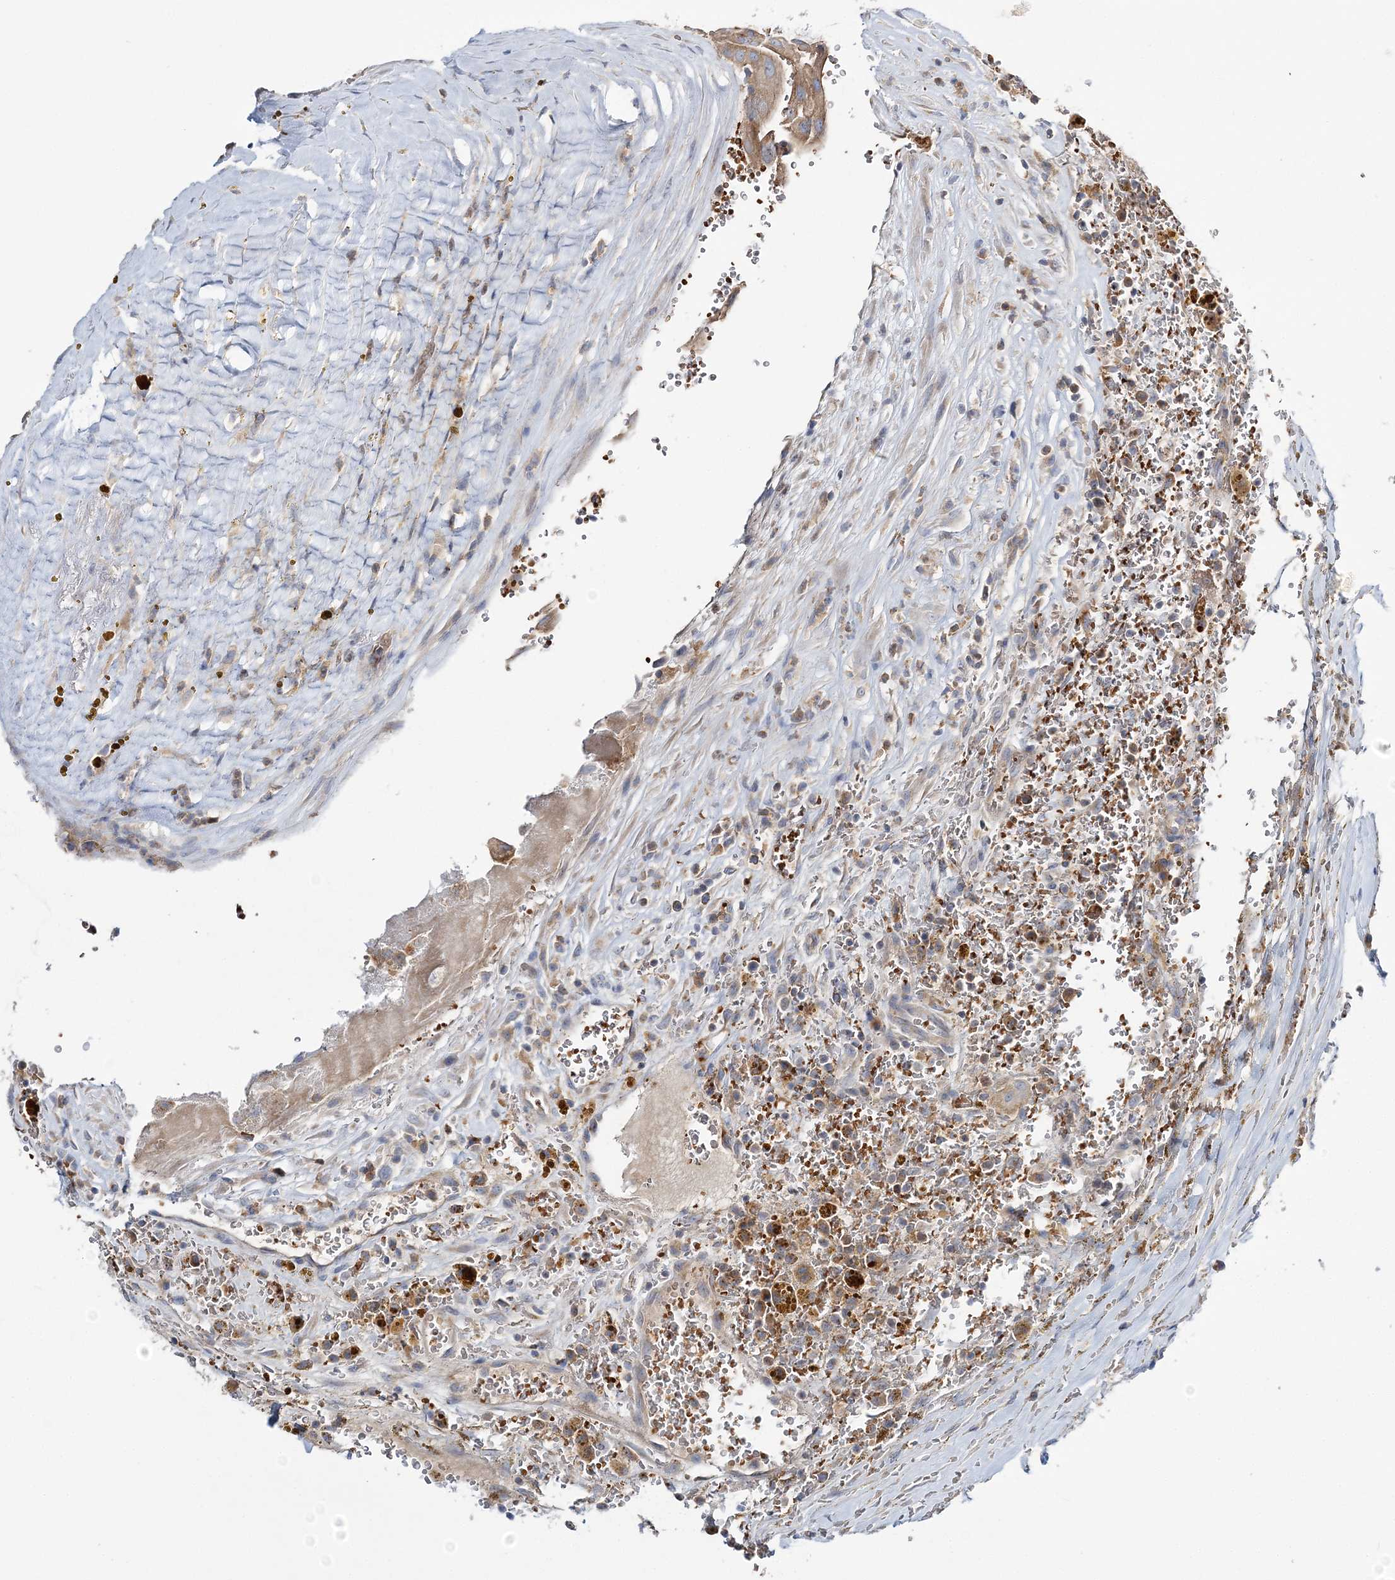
{"staining": {"intensity": "weak", "quantity": ">75%", "location": "cytoplasmic/membranous"}, "tissue": "thyroid cancer", "cell_type": "Tumor cells", "image_type": "cancer", "snomed": [{"axis": "morphology", "description": "Papillary adenocarcinoma, NOS"}, {"axis": "topography", "description": "Thyroid gland"}], "caption": "IHC histopathology image of papillary adenocarcinoma (thyroid) stained for a protein (brown), which reveals low levels of weak cytoplasmic/membranous staining in about >75% of tumor cells.", "gene": "ATP11B", "patient": {"sex": "male", "age": 77}}